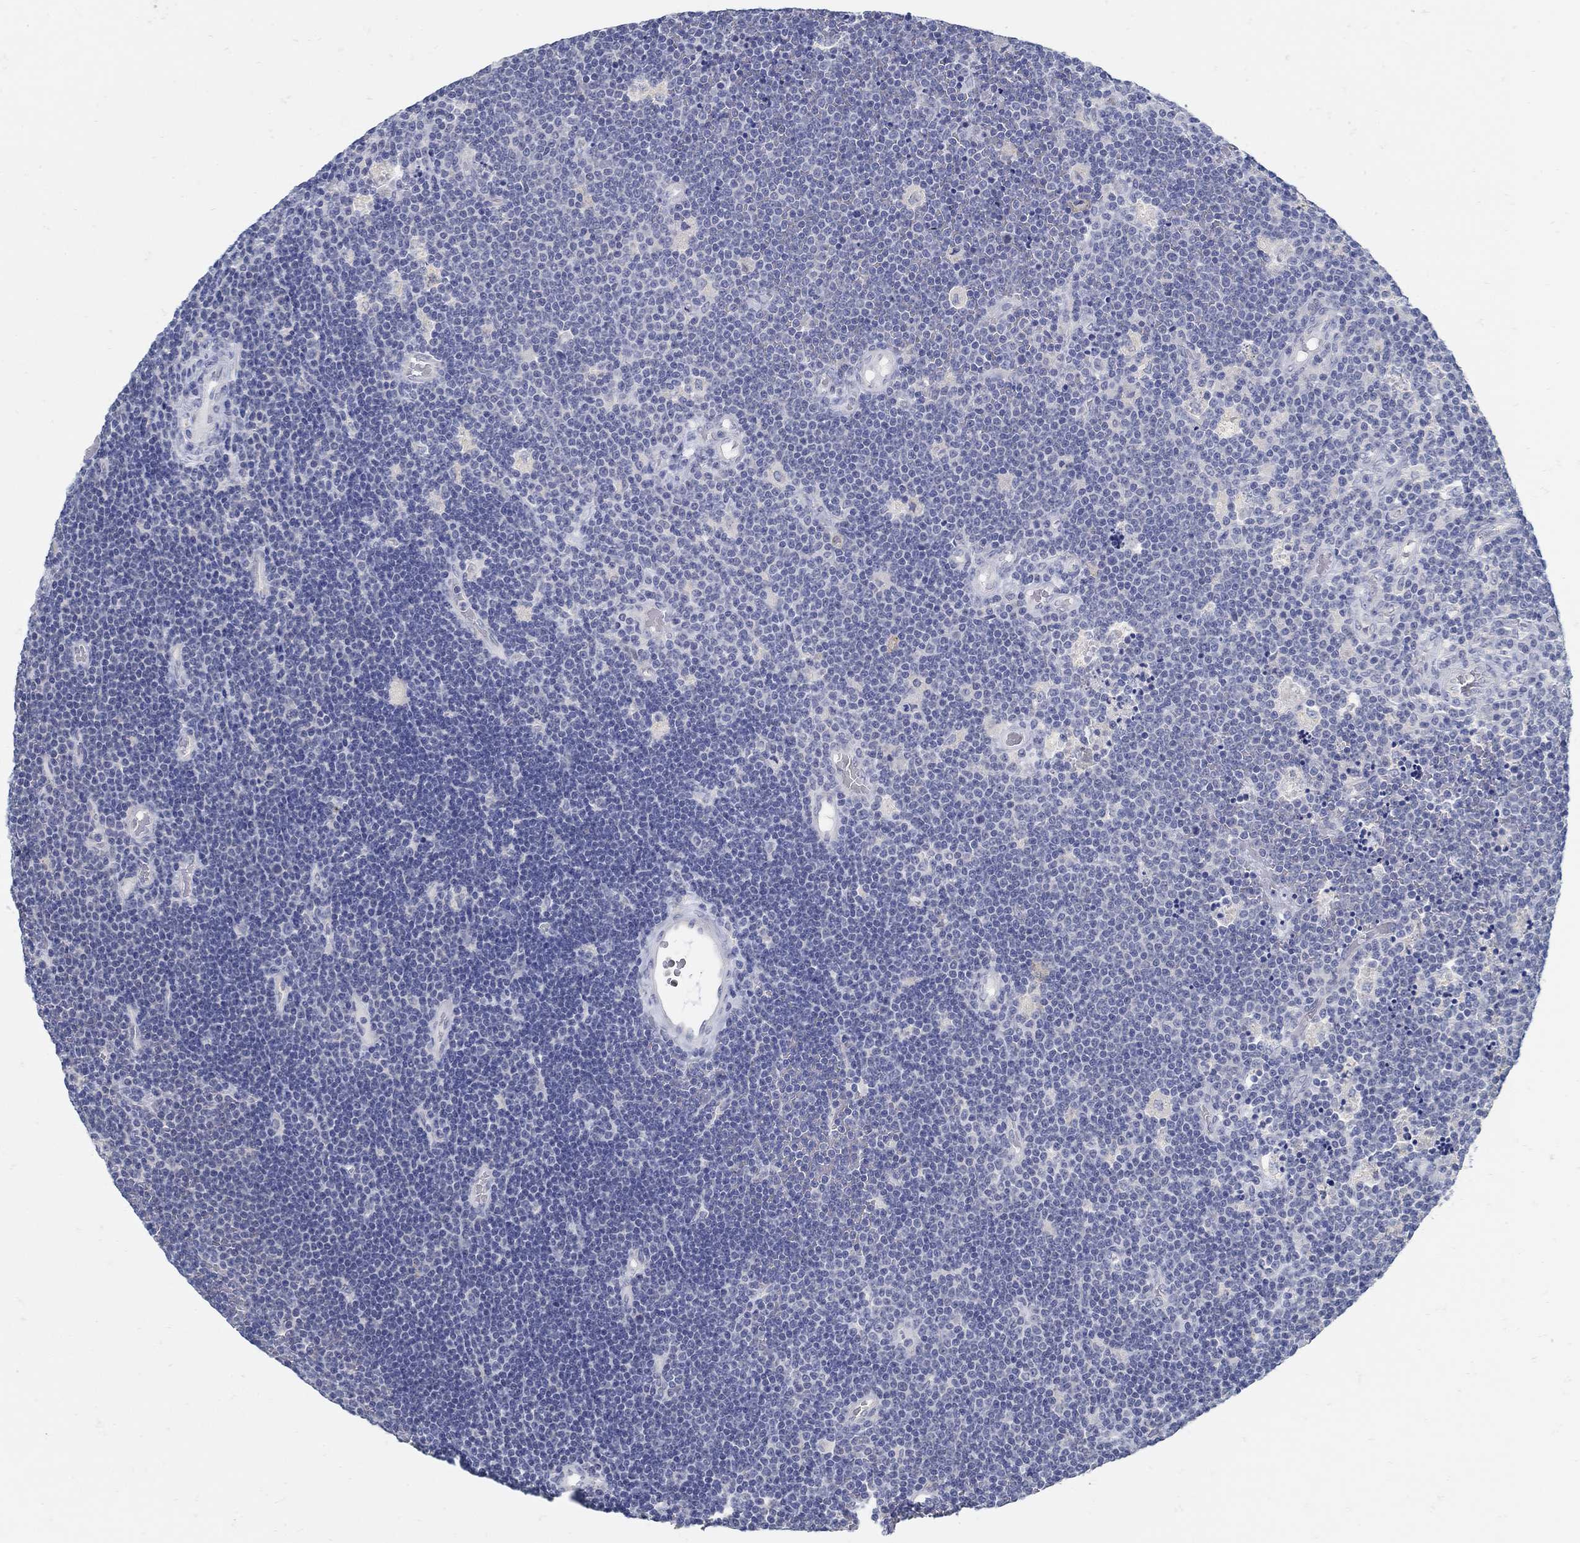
{"staining": {"intensity": "negative", "quantity": "none", "location": "none"}, "tissue": "lymphoma", "cell_type": "Tumor cells", "image_type": "cancer", "snomed": [{"axis": "morphology", "description": "Malignant lymphoma, non-Hodgkin's type, Low grade"}, {"axis": "topography", "description": "Brain"}], "caption": "This micrograph is of lymphoma stained with immunohistochemistry to label a protein in brown with the nuclei are counter-stained blue. There is no positivity in tumor cells.", "gene": "ZFAND4", "patient": {"sex": "female", "age": 66}}